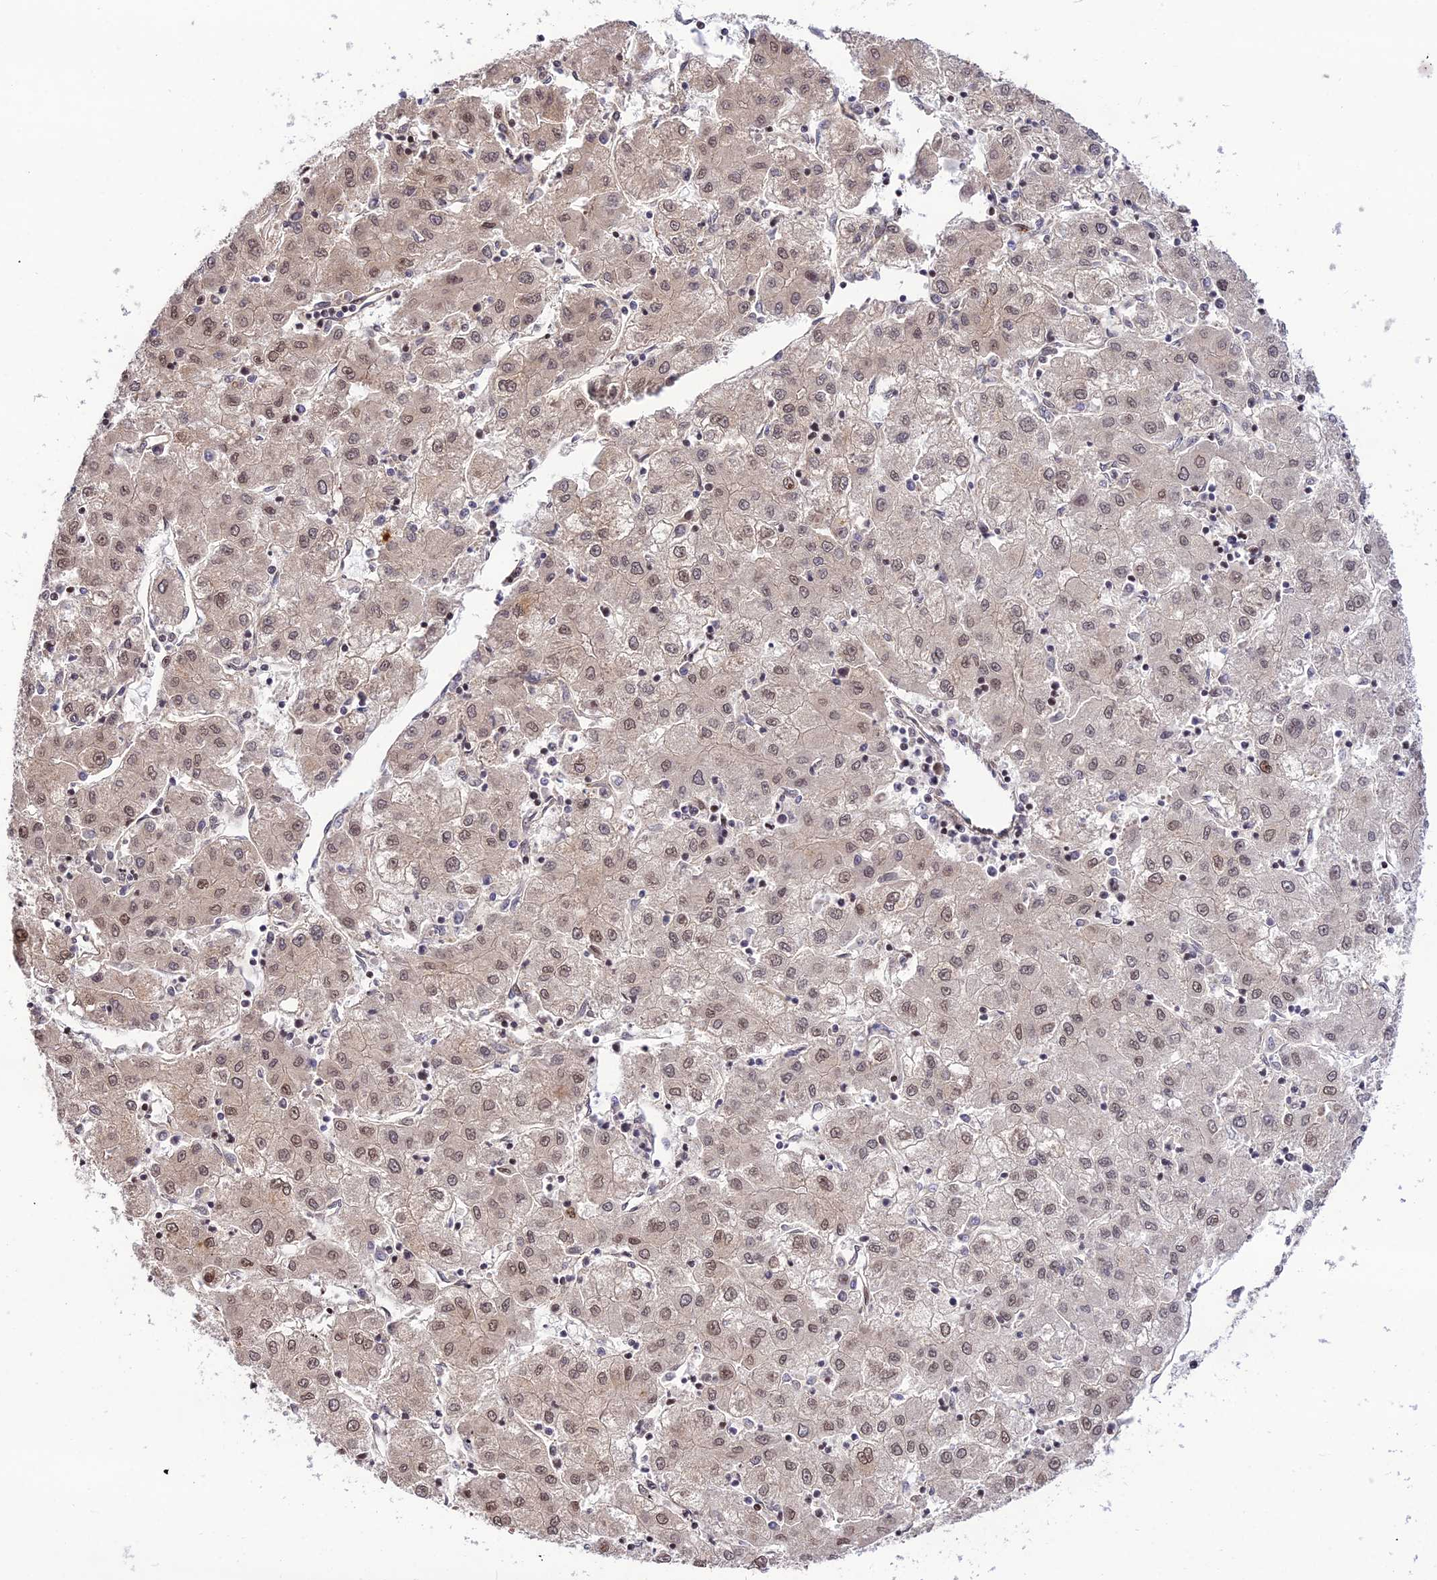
{"staining": {"intensity": "weak", "quantity": ">75%", "location": "cytoplasmic/membranous,nuclear"}, "tissue": "liver cancer", "cell_type": "Tumor cells", "image_type": "cancer", "snomed": [{"axis": "morphology", "description": "Carcinoma, Hepatocellular, NOS"}, {"axis": "topography", "description": "Liver"}], "caption": "This micrograph demonstrates liver cancer stained with immunohistochemistry to label a protein in brown. The cytoplasmic/membranous and nuclear of tumor cells show weak positivity for the protein. Nuclei are counter-stained blue.", "gene": "SMG6", "patient": {"sex": "male", "age": 72}}